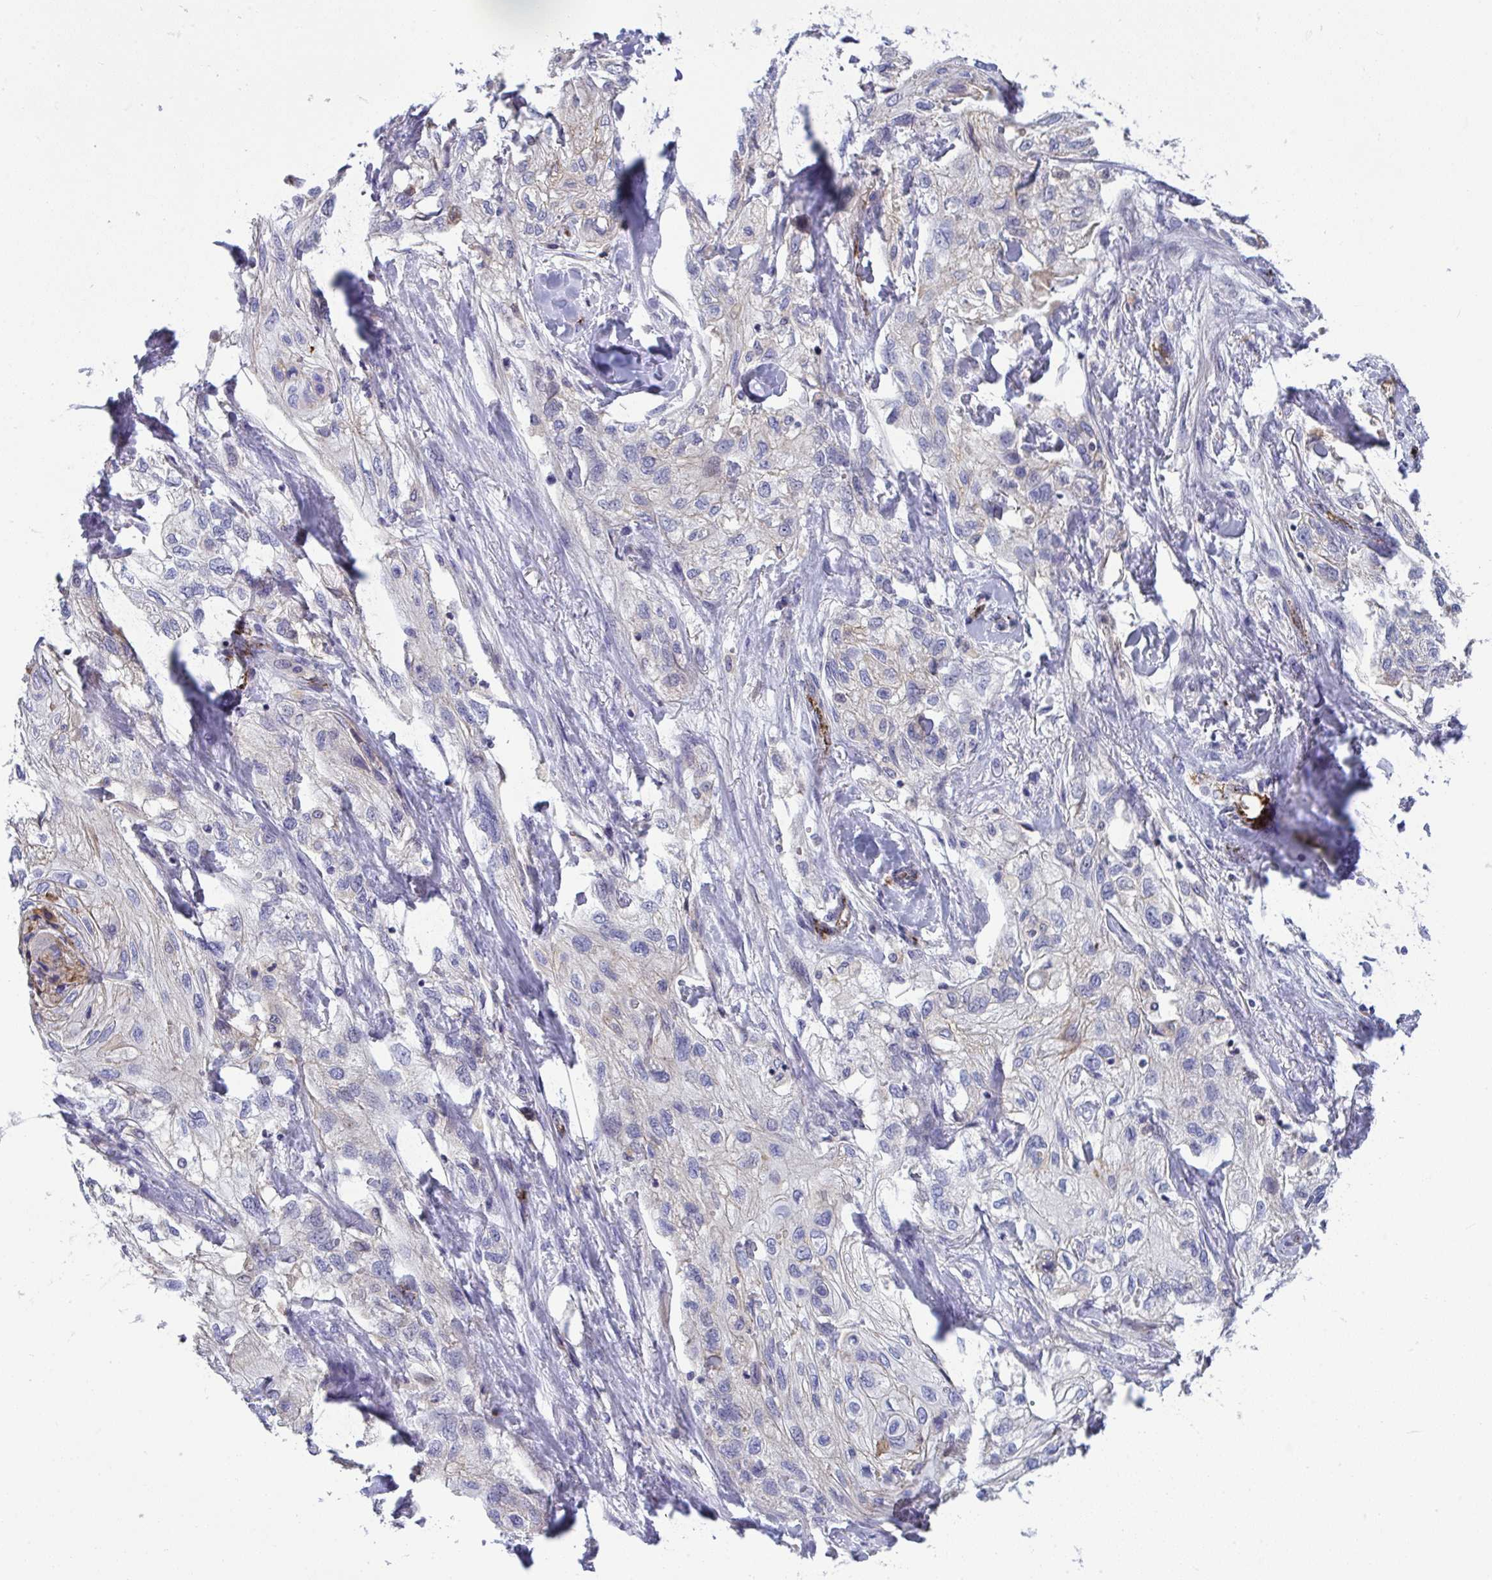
{"staining": {"intensity": "weak", "quantity": "<25%", "location": "cytoplasmic/membranous"}, "tissue": "skin cancer", "cell_type": "Tumor cells", "image_type": "cancer", "snomed": [{"axis": "morphology", "description": "Squamous cell carcinoma, NOS"}, {"axis": "topography", "description": "Skin"}, {"axis": "topography", "description": "Vulva"}], "caption": "The micrograph demonstrates no staining of tumor cells in skin cancer (squamous cell carcinoma). Brightfield microscopy of immunohistochemistry stained with DAB (brown) and hematoxylin (blue), captured at high magnification.", "gene": "TOR1AIP2", "patient": {"sex": "female", "age": 86}}